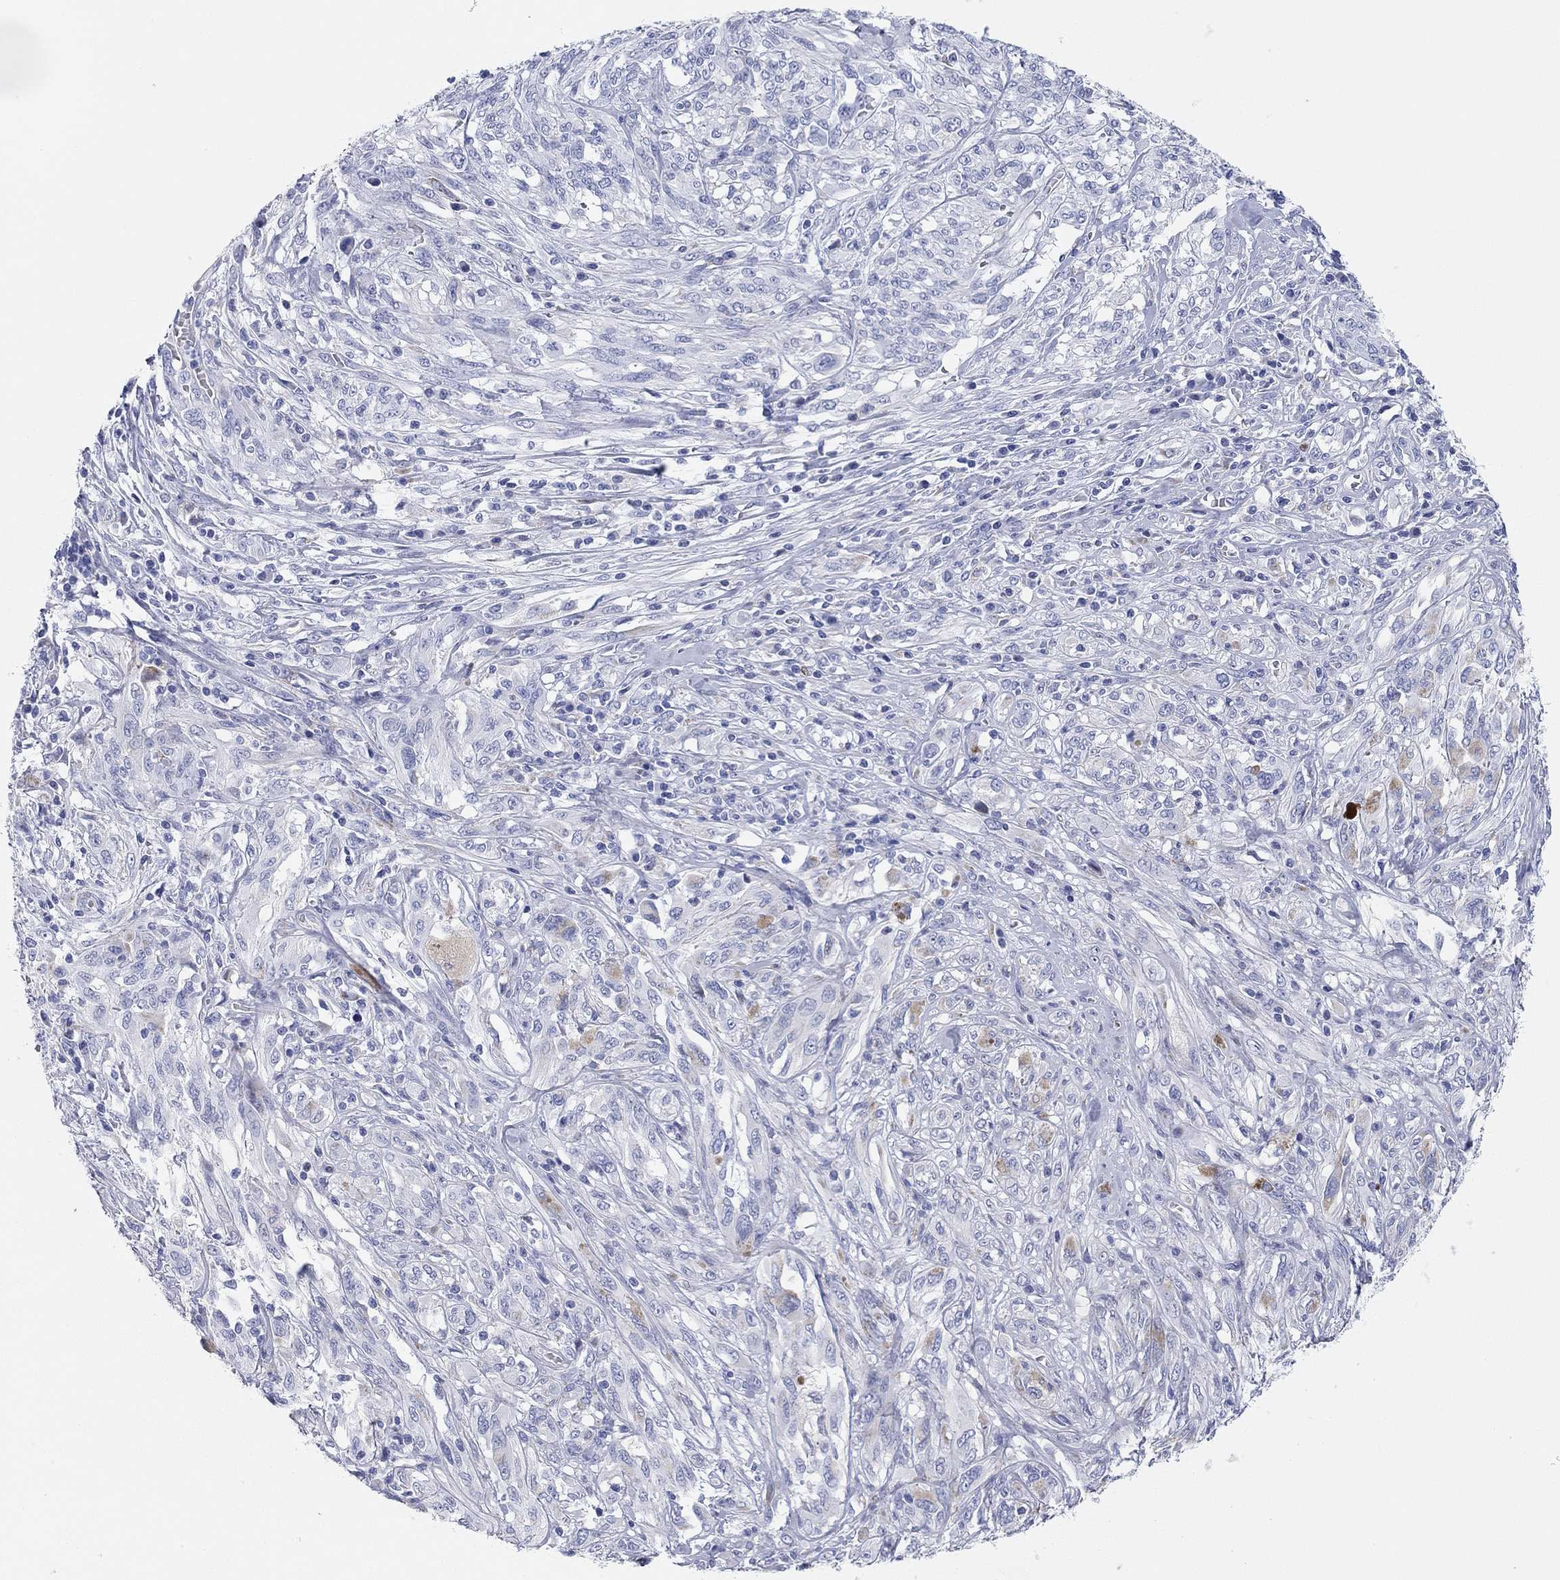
{"staining": {"intensity": "weak", "quantity": "<25%", "location": "cytoplasmic/membranous"}, "tissue": "melanoma", "cell_type": "Tumor cells", "image_type": "cancer", "snomed": [{"axis": "morphology", "description": "Malignant melanoma, NOS"}, {"axis": "topography", "description": "Skin"}], "caption": "This is a micrograph of immunohistochemistry (IHC) staining of melanoma, which shows no expression in tumor cells.", "gene": "CHI3L2", "patient": {"sex": "female", "age": 91}}